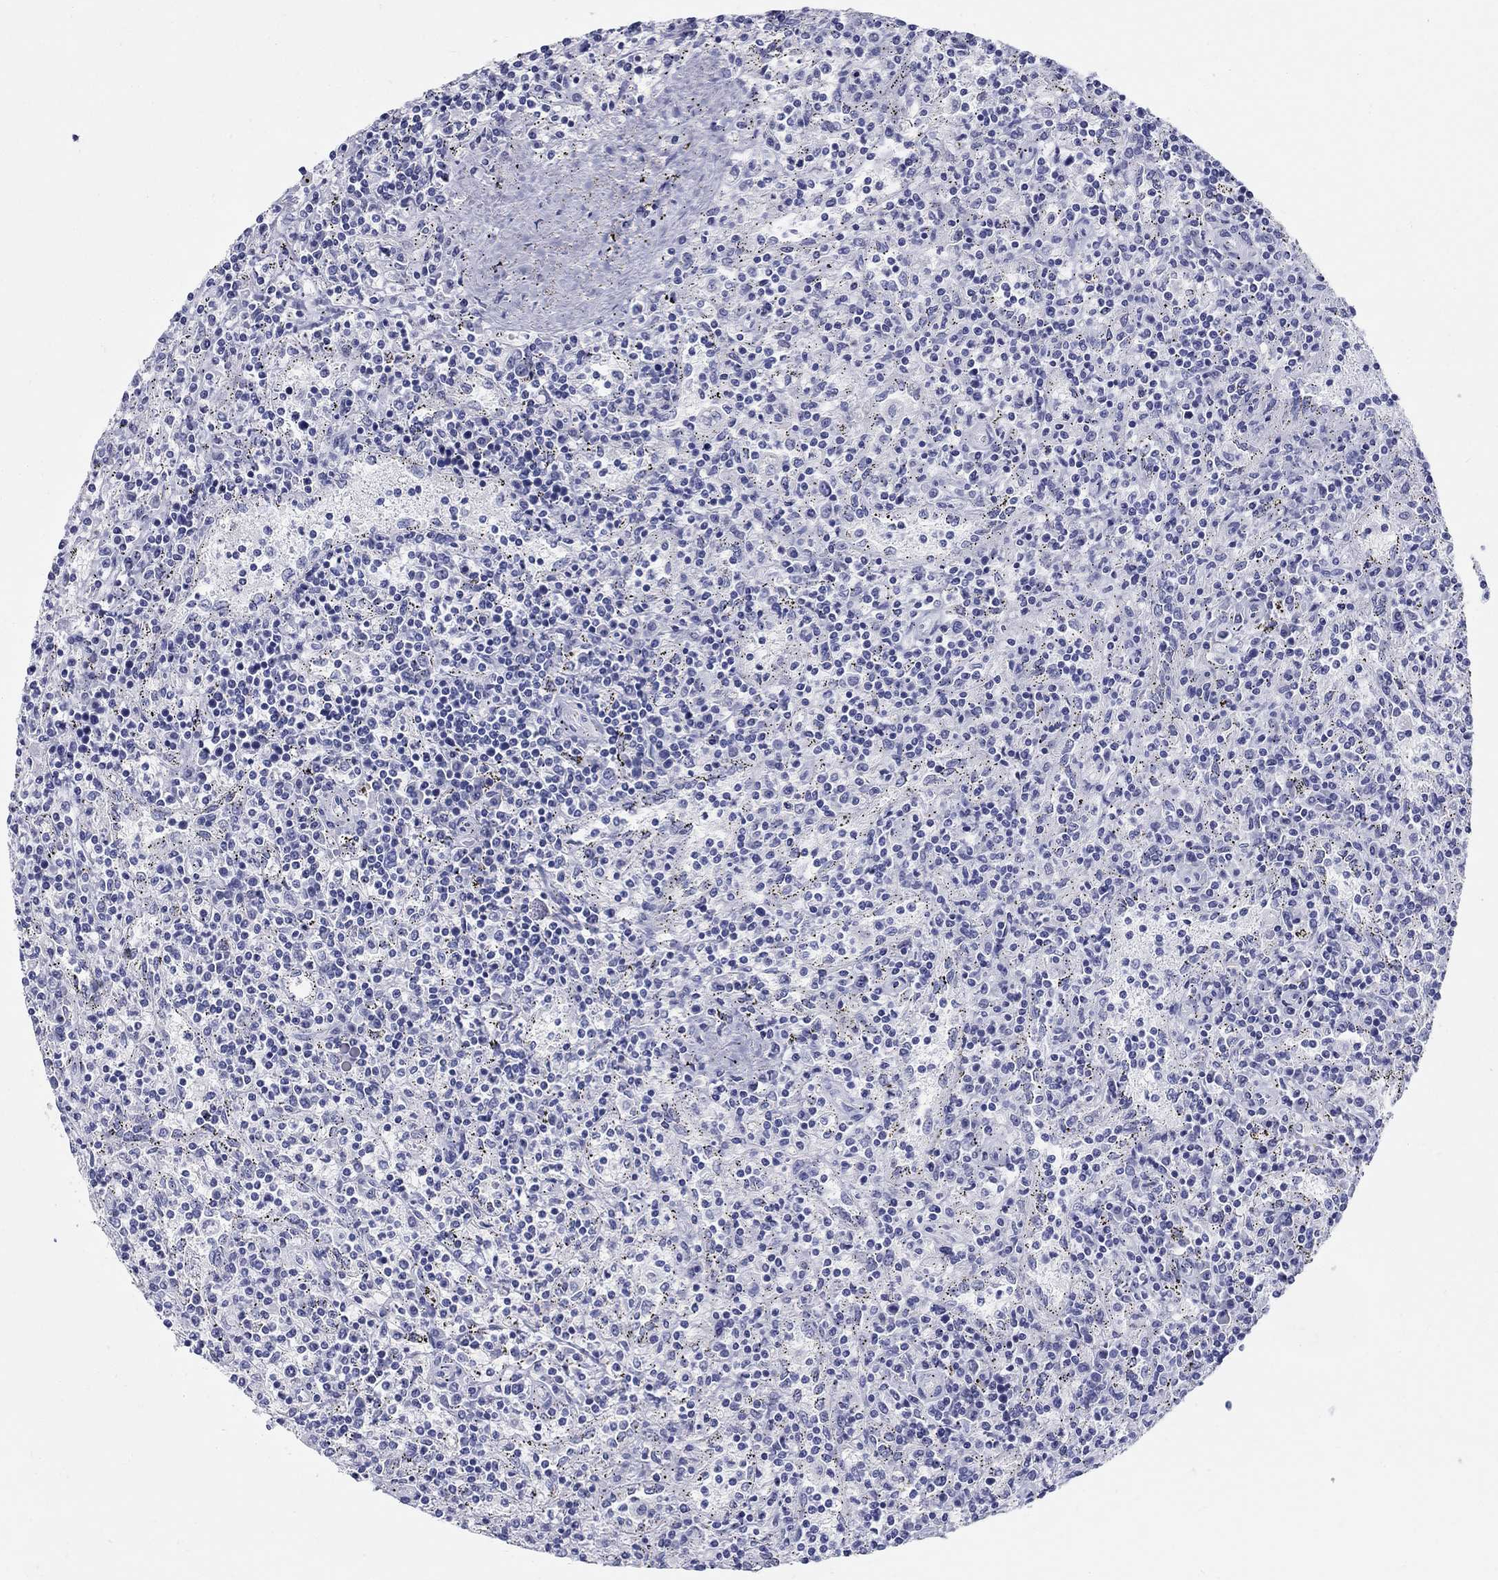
{"staining": {"intensity": "negative", "quantity": "none", "location": "none"}, "tissue": "lymphoma", "cell_type": "Tumor cells", "image_type": "cancer", "snomed": [{"axis": "morphology", "description": "Malignant lymphoma, non-Hodgkin's type, Low grade"}, {"axis": "topography", "description": "Spleen"}], "caption": "Human lymphoma stained for a protein using immunohistochemistry demonstrates no expression in tumor cells.", "gene": "LAMP5", "patient": {"sex": "male", "age": 62}}